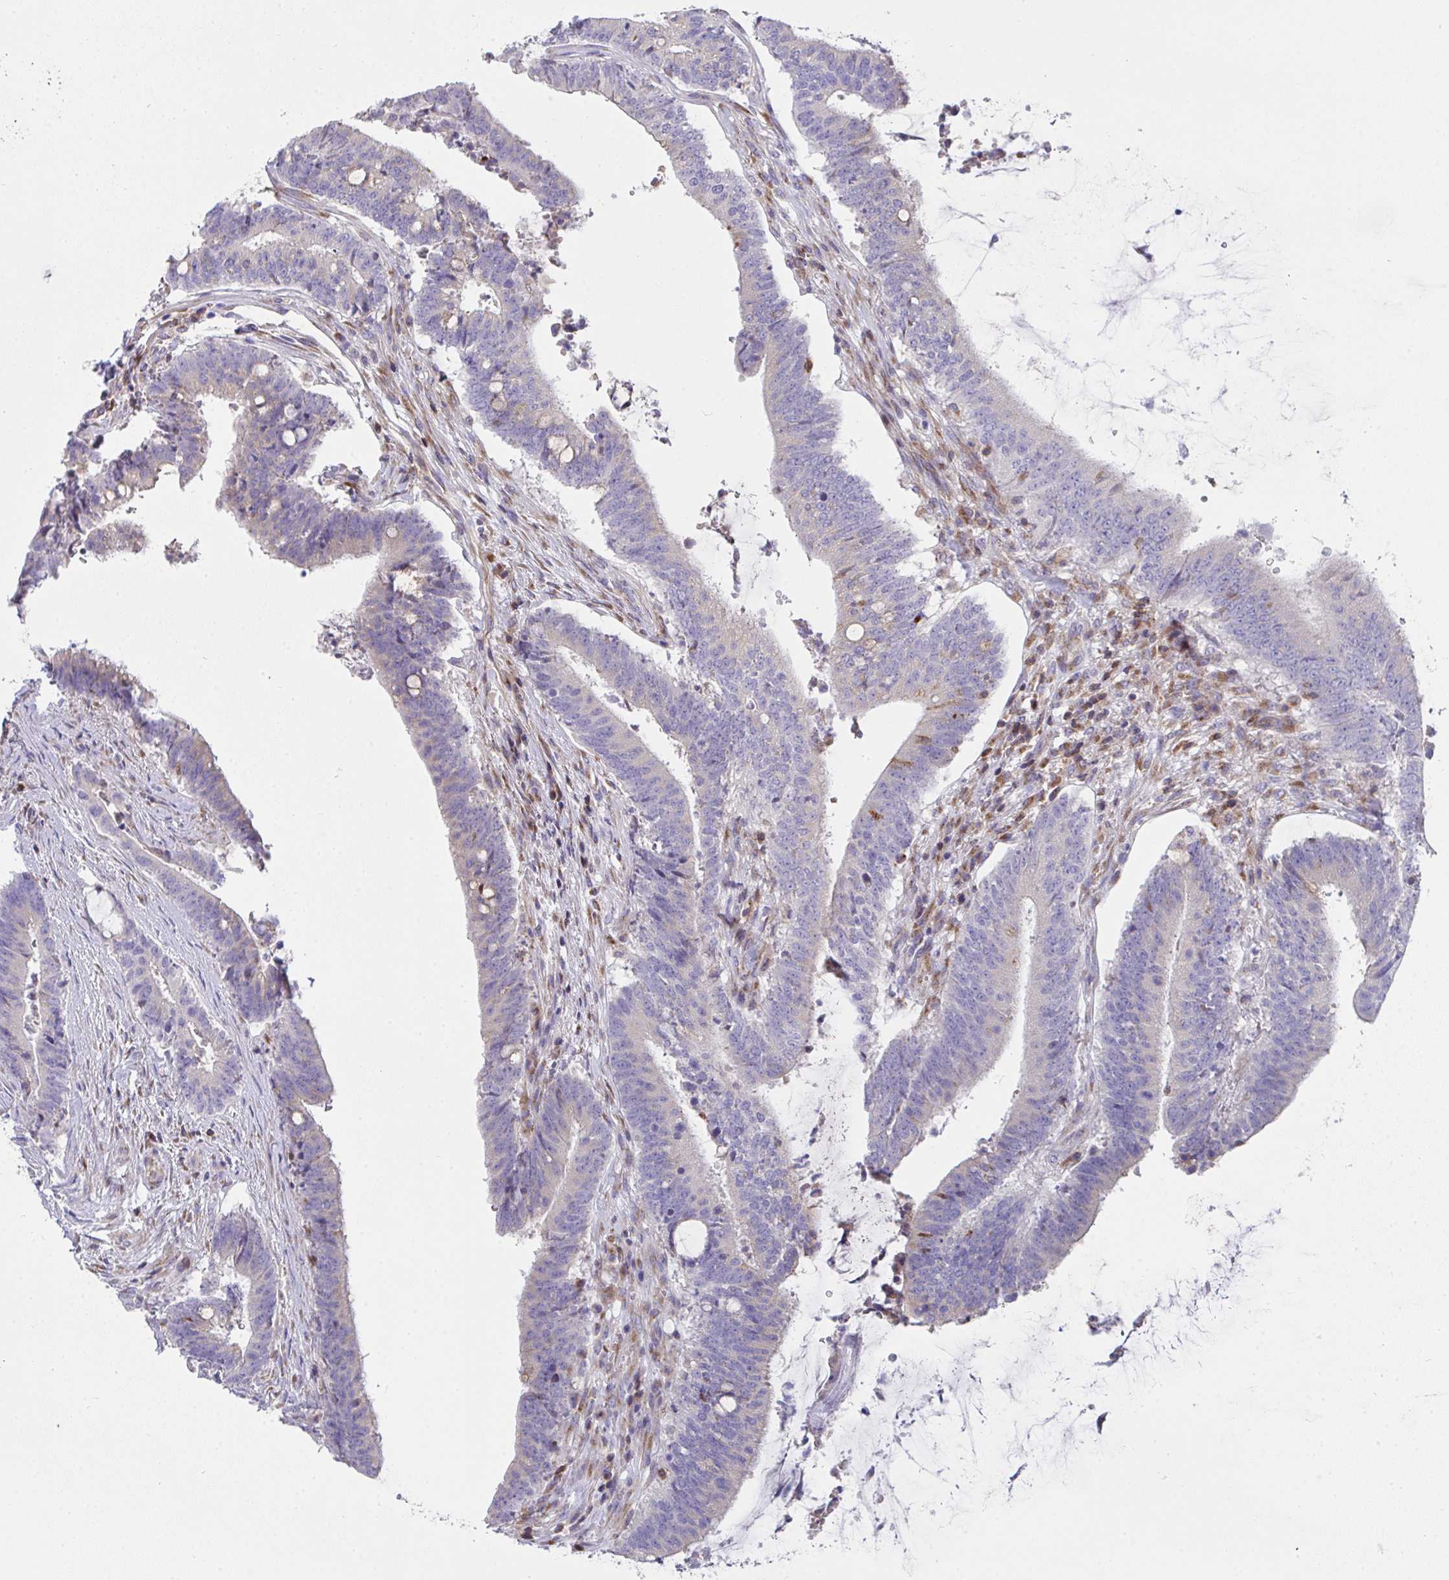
{"staining": {"intensity": "negative", "quantity": "none", "location": "none"}, "tissue": "colorectal cancer", "cell_type": "Tumor cells", "image_type": "cancer", "snomed": [{"axis": "morphology", "description": "Adenocarcinoma, NOS"}, {"axis": "topography", "description": "Colon"}], "caption": "DAB immunohistochemical staining of colorectal cancer (adenocarcinoma) exhibits no significant expression in tumor cells.", "gene": "MIA3", "patient": {"sex": "female", "age": 43}}